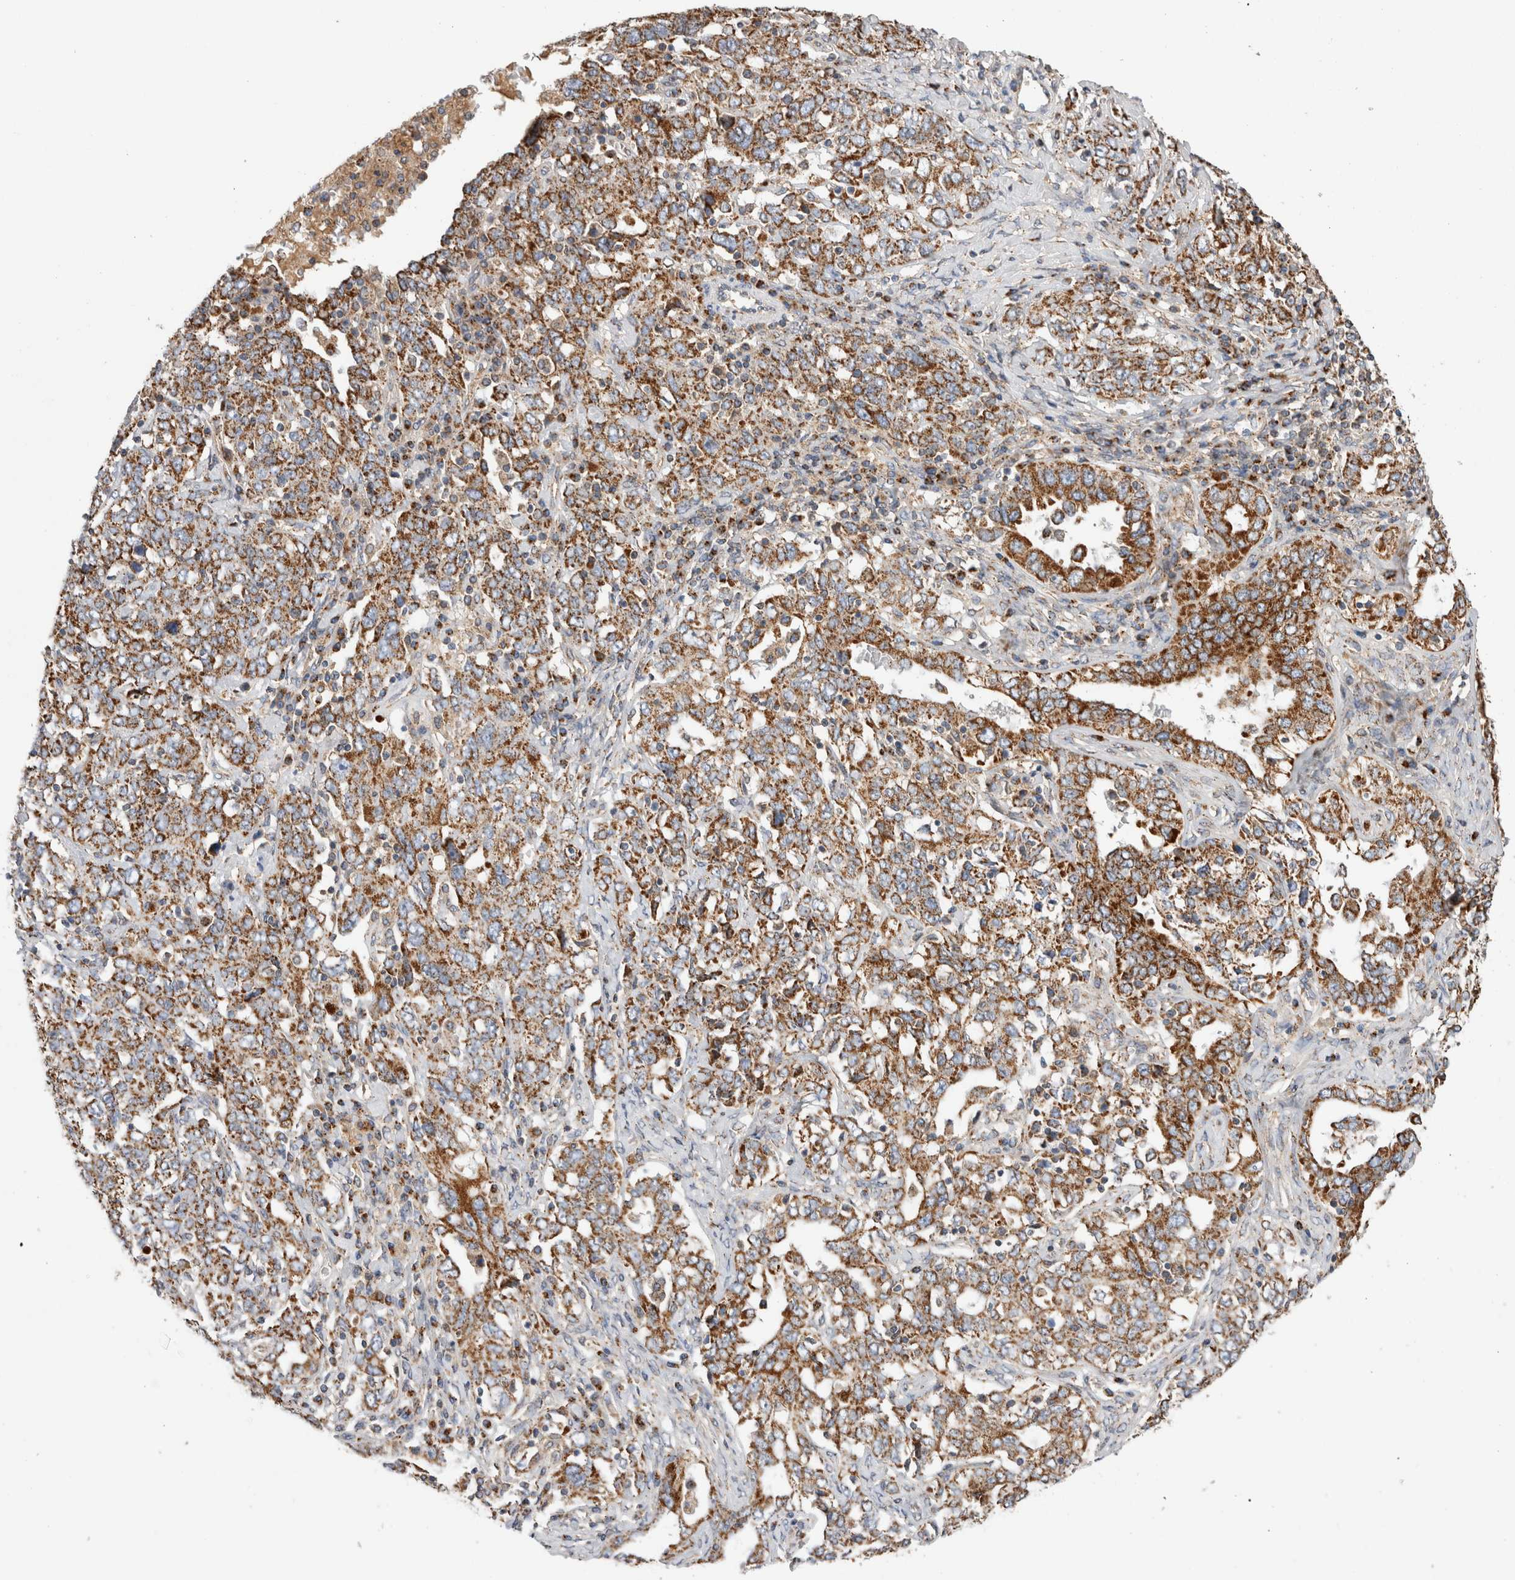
{"staining": {"intensity": "moderate", "quantity": ">75%", "location": "cytoplasmic/membranous"}, "tissue": "ovarian cancer", "cell_type": "Tumor cells", "image_type": "cancer", "snomed": [{"axis": "morphology", "description": "Carcinoma, endometroid"}, {"axis": "topography", "description": "Ovary"}], "caption": "A medium amount of moderate cytoplasmic/membranous expression is seen in about >75% of tumor cells in ovarian cancer (endometroid carcinoma) tissue.", "gene": "IARS2", "patient": {"sex": "female", "age": 62}}